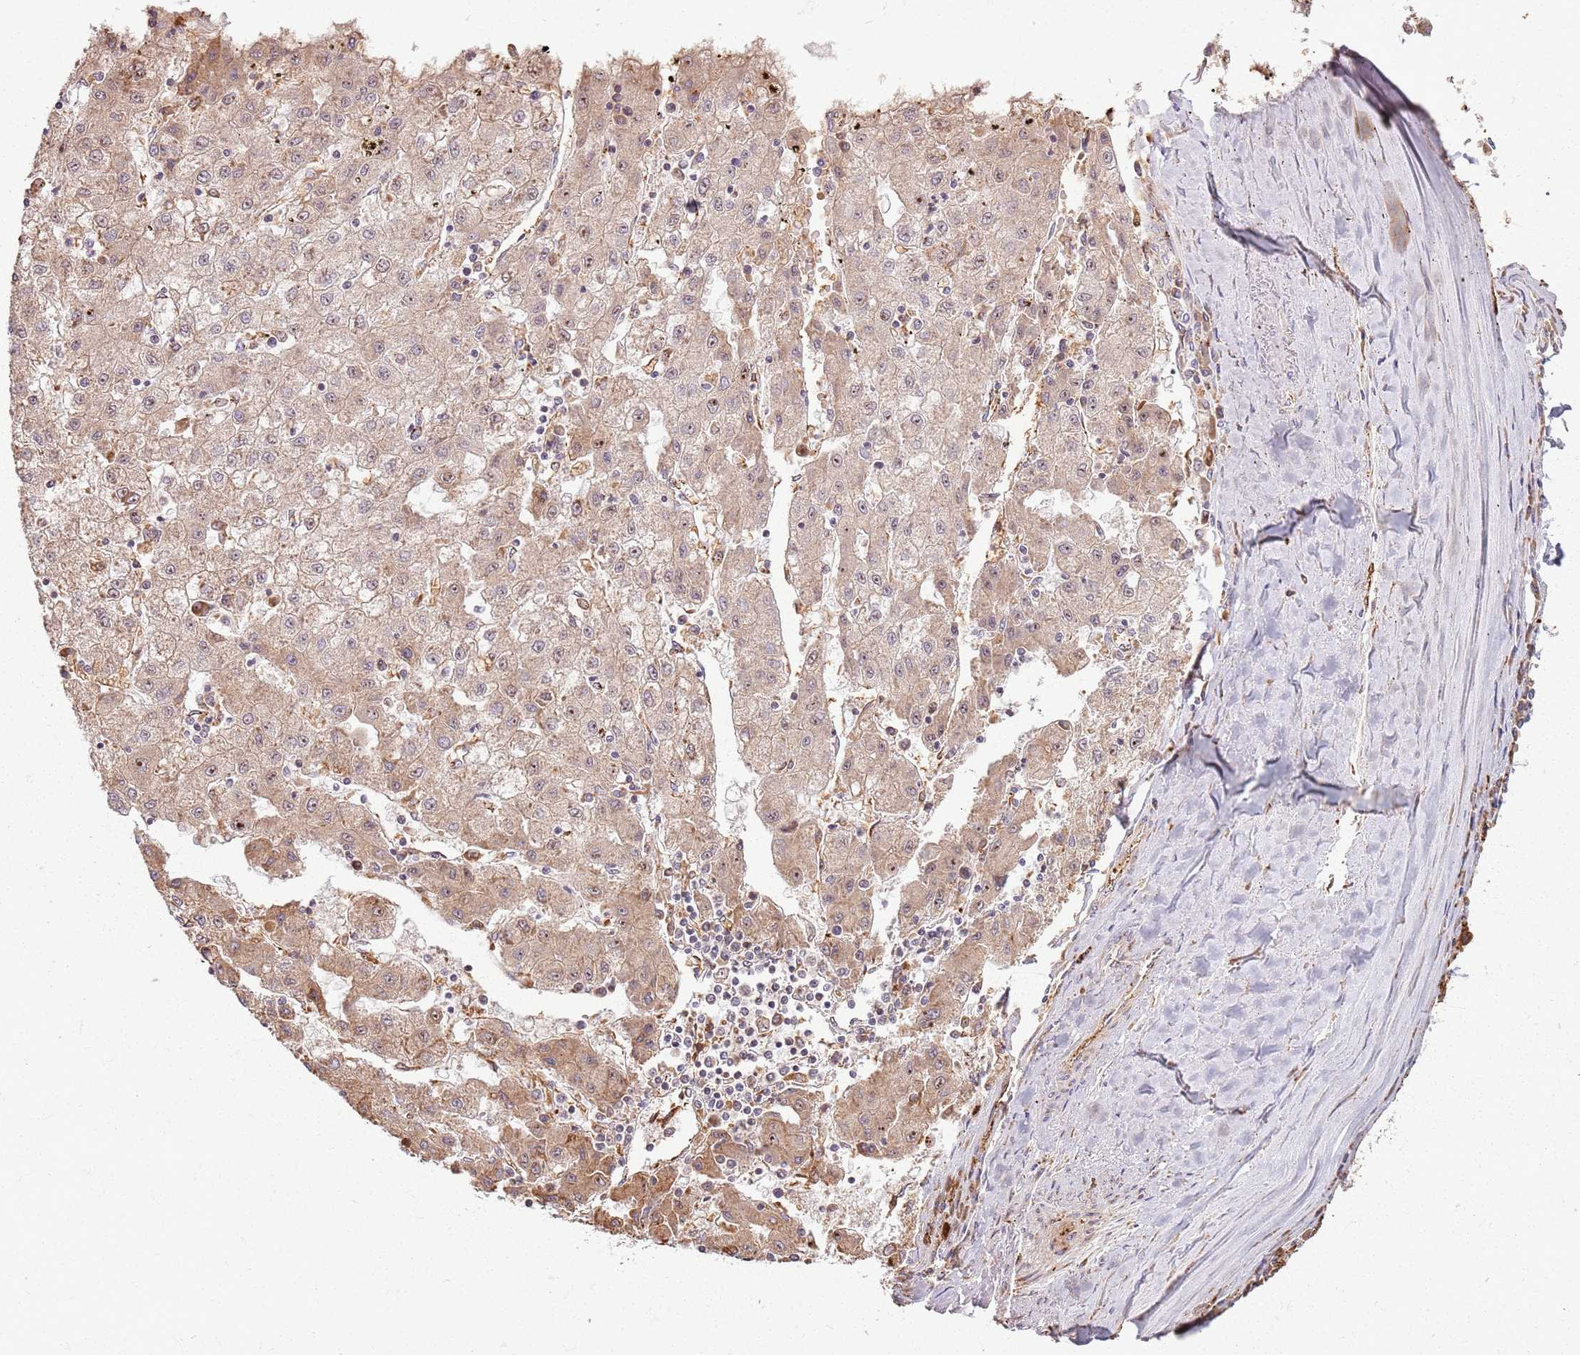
{"staining": {"intensity": "moderate", "quantity": ">75%", "location": "cytoplasmic/membranous,nuclear"}, "tissue": "liver cancer", "cell_type": "Tumor cells", "image_type": "cancer", "snomed": [{"axis": "morphology", "description": "Carcinoma, Hepatocellular, NOS"}, {"axis": "topography", "description": "Liver"}], "caption": "Hepatocellular carcinoma (liver) stained with a brown dye exhibits moderate cytoplasmic/membranous and nuclear positive expression in approximately >75% of tumor cells.", "gene": "KRI1", "patient": {"sex": "male", "age": 72}}